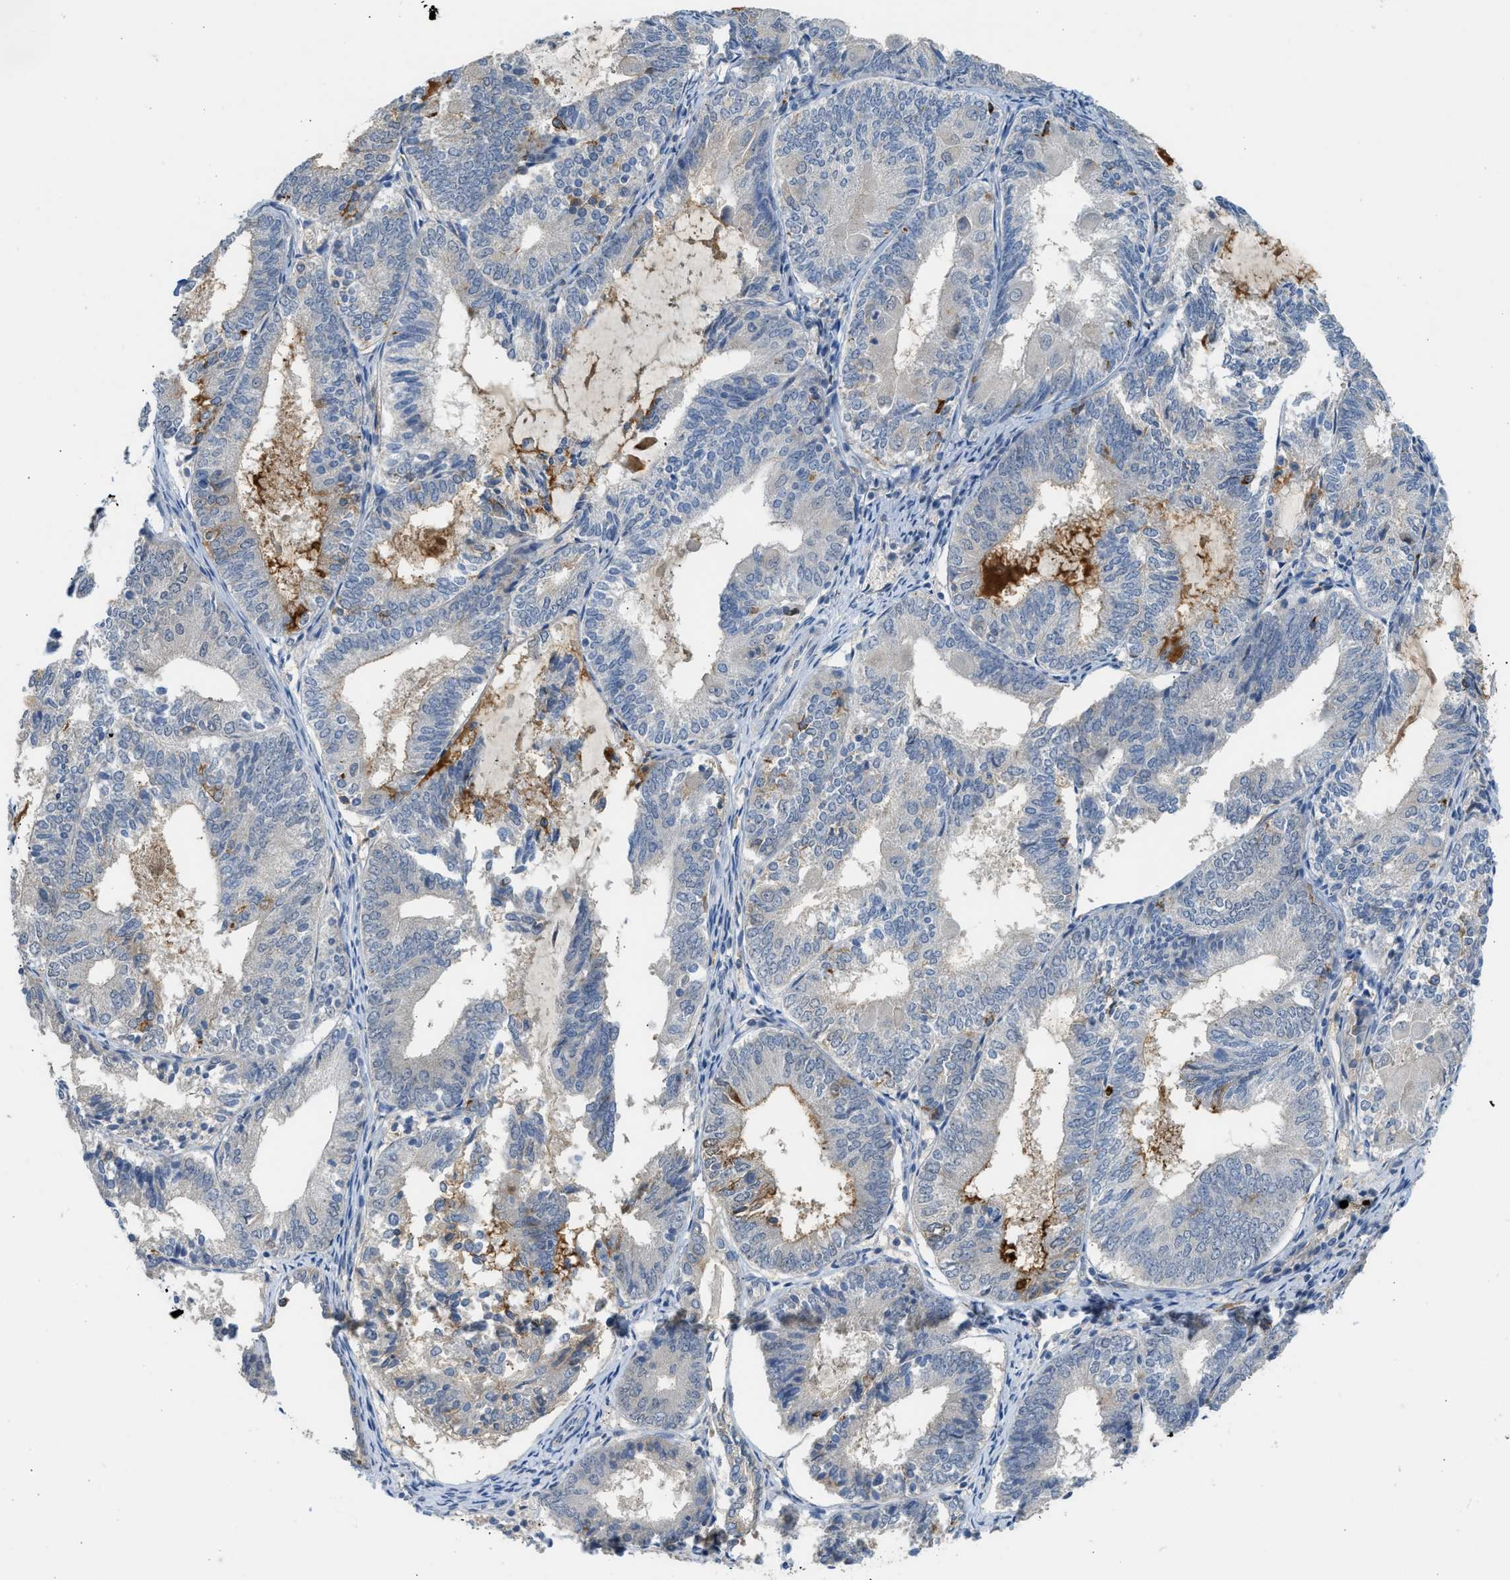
{"staining": {"intensity": "negative", "quantity": "none", "location": "none"}, "tissue": "endometrial cancer", "cell_type": "Tumor cells", "image_type": "cancer", "snomed": [{"axis": "morphology", "description": "Adenocarcinoma, NOS"}, {"axis": "topography", "description": "Endometrium"}], "caption": "The immunohistochemistry (IHC) image has no significant expression in tumor cells of endometrial cancer (adenocarcinoma) tissue.", "gene": "RHBDF2", "patient": {"sex": "female", "age": 81}}